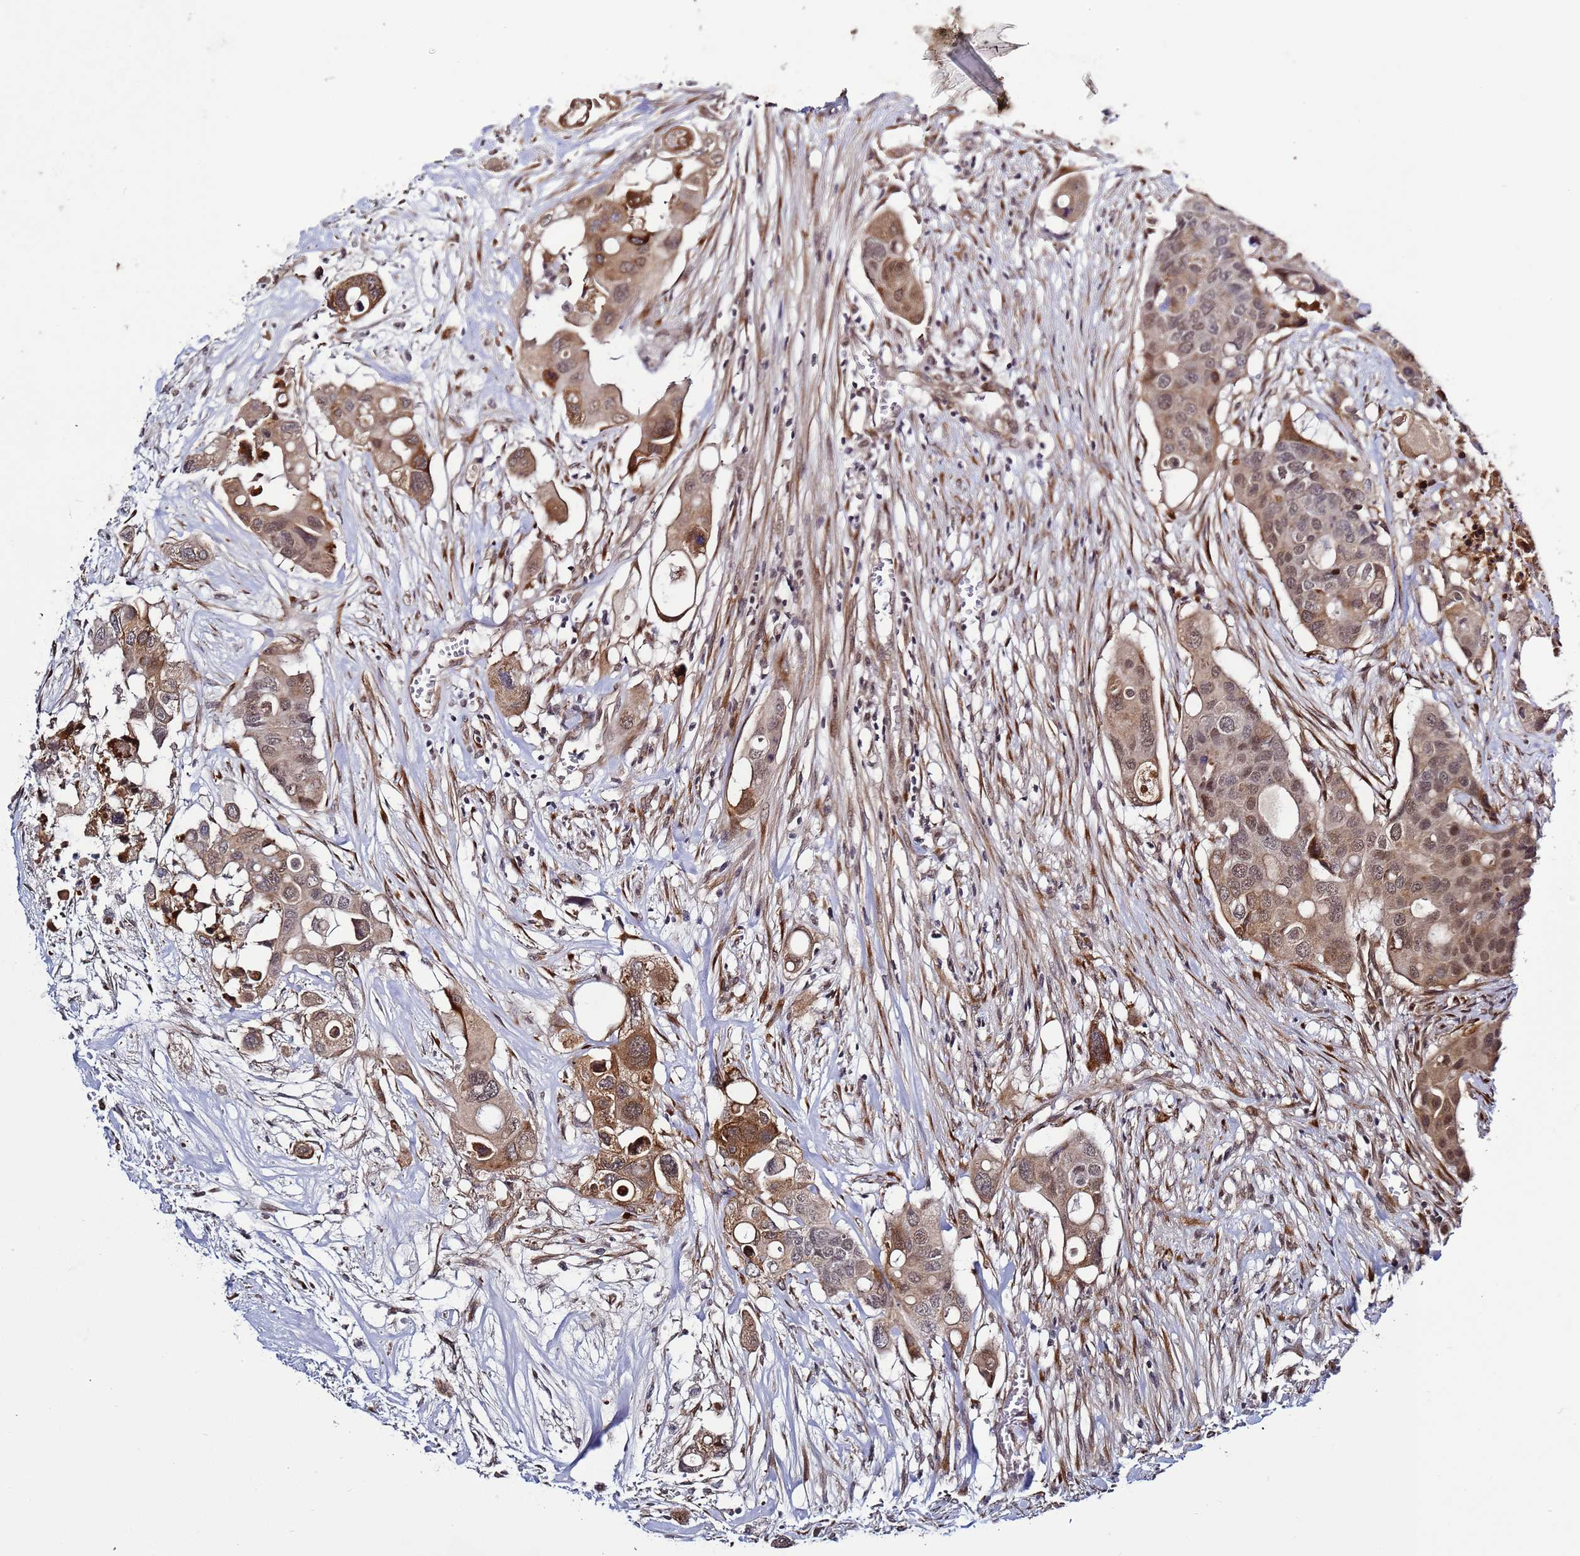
{"staining": {"intensity": "moderate", "quantity": ">75%", "location": "cytoplasmic/membranous,nuclear"}, "tissue": "colorectal cancer", "cell_type": "Tumor cells", "image_type": "cancer", "snomed": [{"axis": "morphology", "description": "Adenocarcinoma, NOS"}, {"axis": "topography", "description": "Colon"}], "caption": "Protein staining of colorectal cancer tissue demonstrates moderate cytoplasmic/membranous and nuclear staining in approximately >75% of tumor cells.", "gene": "POLR2D", "patient": {"sex": "male", "age": 77}}